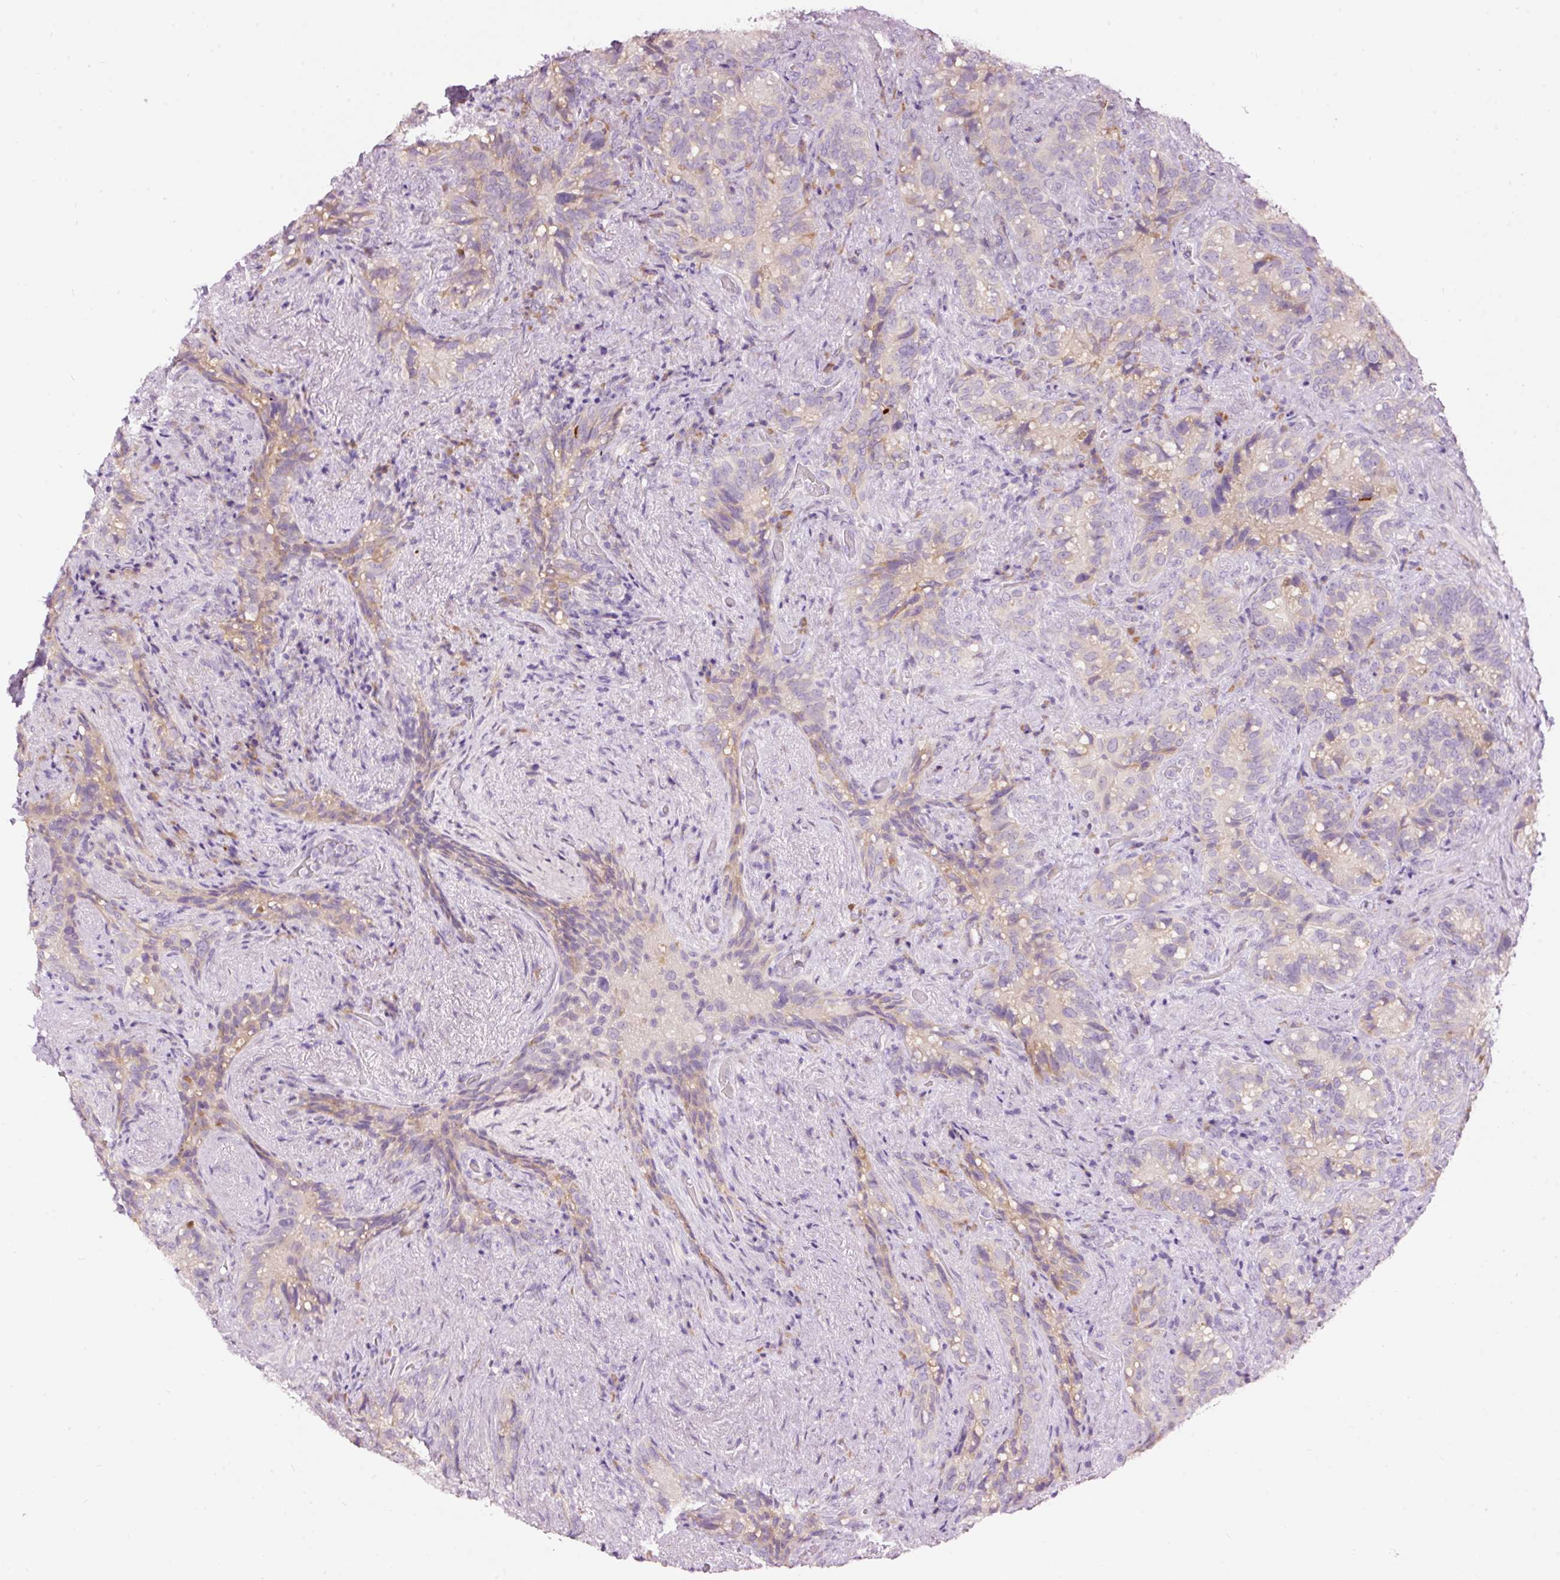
{"staining": {"intensity": "weak", "quantity": "25%-75%", "location": "cytoplasmic/membranous"}, "tissue": "seminal vesicle", "cell_type": "Glandular cells", "image_type": "normal", "snomed": [{"axis": "morphology", "description": "Normal tissue, NOS"}, {"axis": "topography", "description": "Seminal veicle"}], "caption": "This micrograph reveals immunohistochemistry (IHC) staining of benign human seminal vesicle, with low weak cytoplasmic/membranous expression in about 25%-75% of glandular cells.", "gene": "RSPO2", "patient": {"sex": "male", "age": 68}}